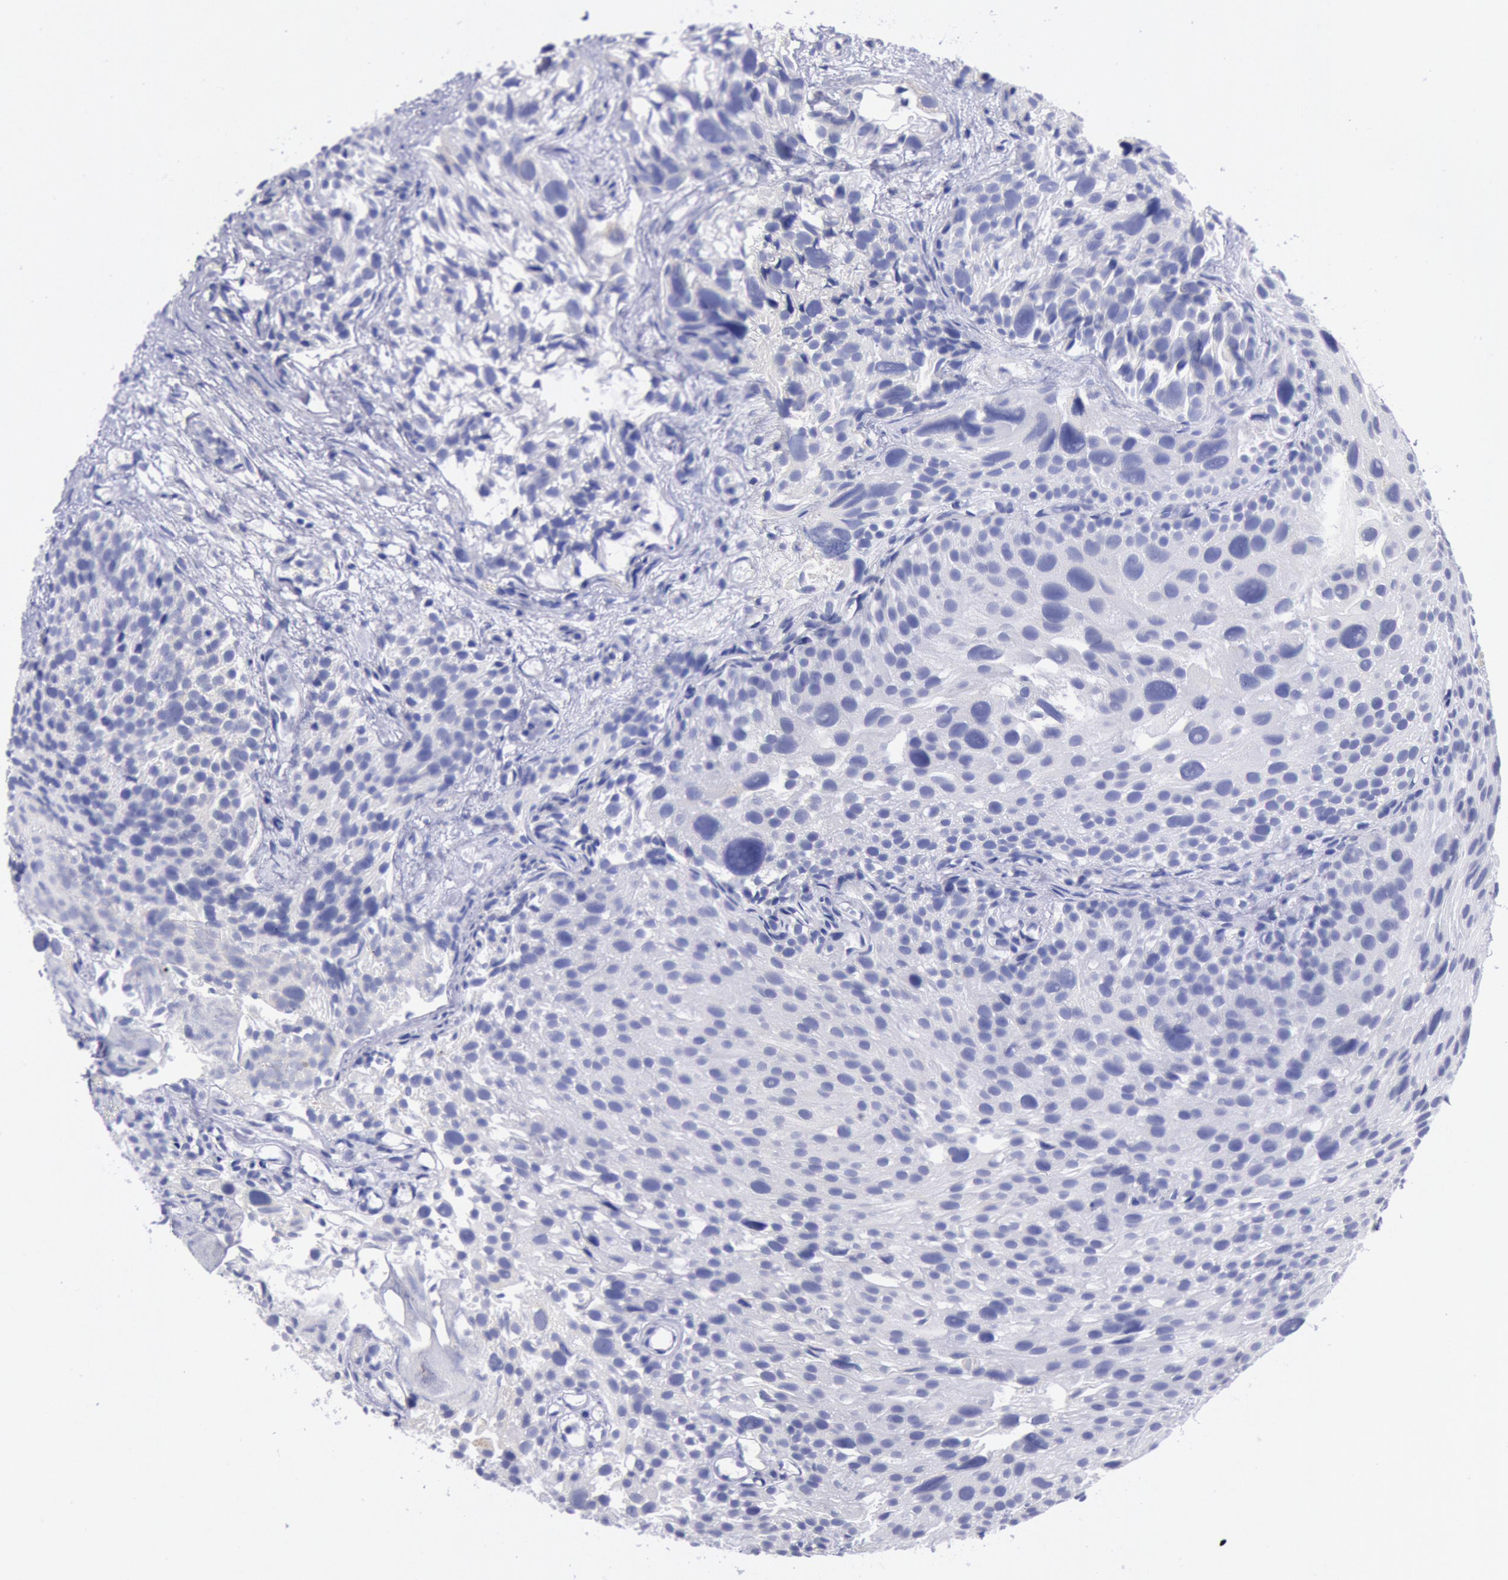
{"staining": {"intensity": "negative", "quantity": "none", "location": "none"}, "tissue": "urothelial cancer", "cell_type": "Tumor cells", "image_type": "cancer", "snomed": [{"axis": "morphology", "description": "Urothelial carcinoma, High grade"}, {"axis": "topography", "description": "Urinary bladder"}], "caption": "Protein analysis of urothelial cancer shows no significant staining in tumor cells.", "gene": "GAL3ST1", "patient": {"sex": "female", "age": 78}}